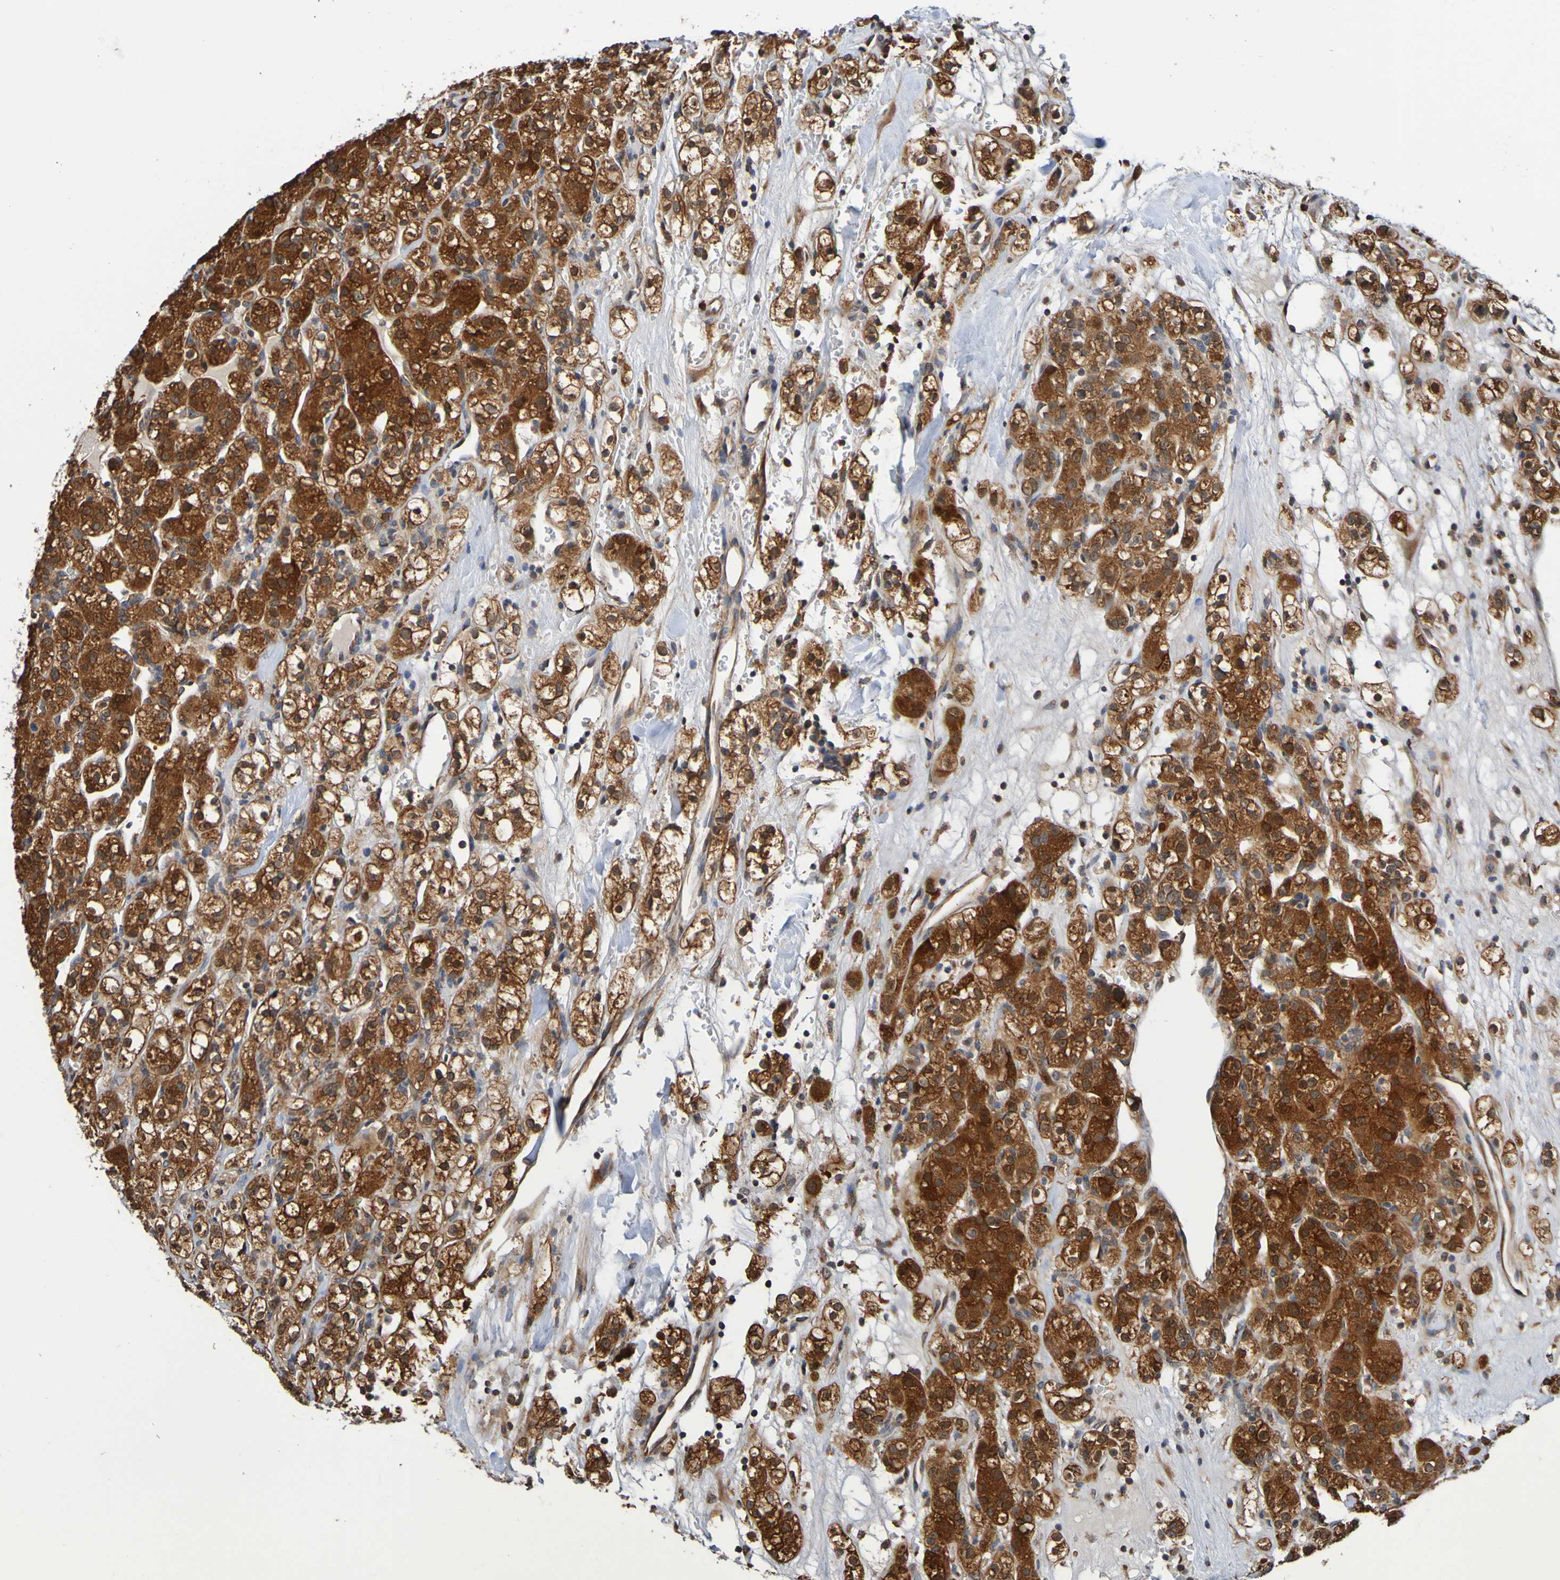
{"staining": {"intensity": "strong", "quantity": ">75%", "location": "cytoplasmic/membranous"}, "tissue": "renal cancer", "cell_type": "Tumor cells", "image_type": "cancer", "snomed": [{"axis": "morphology", "description": "Normal tissue, NOS"}, {"axis": "morphology", "description": "Adenocarcinoma, NOS"}, {"axis": "topography", "description": "Kidney"}], "caption": "Immunohistochemical staining of renal cancer (adenocarcinoma) shows strong cytoplasmic/membranous protein positivity in approximately >75% of tumor cells.", "gene": "AXIN1", "patient": {"sex": "male", "age": 61}}